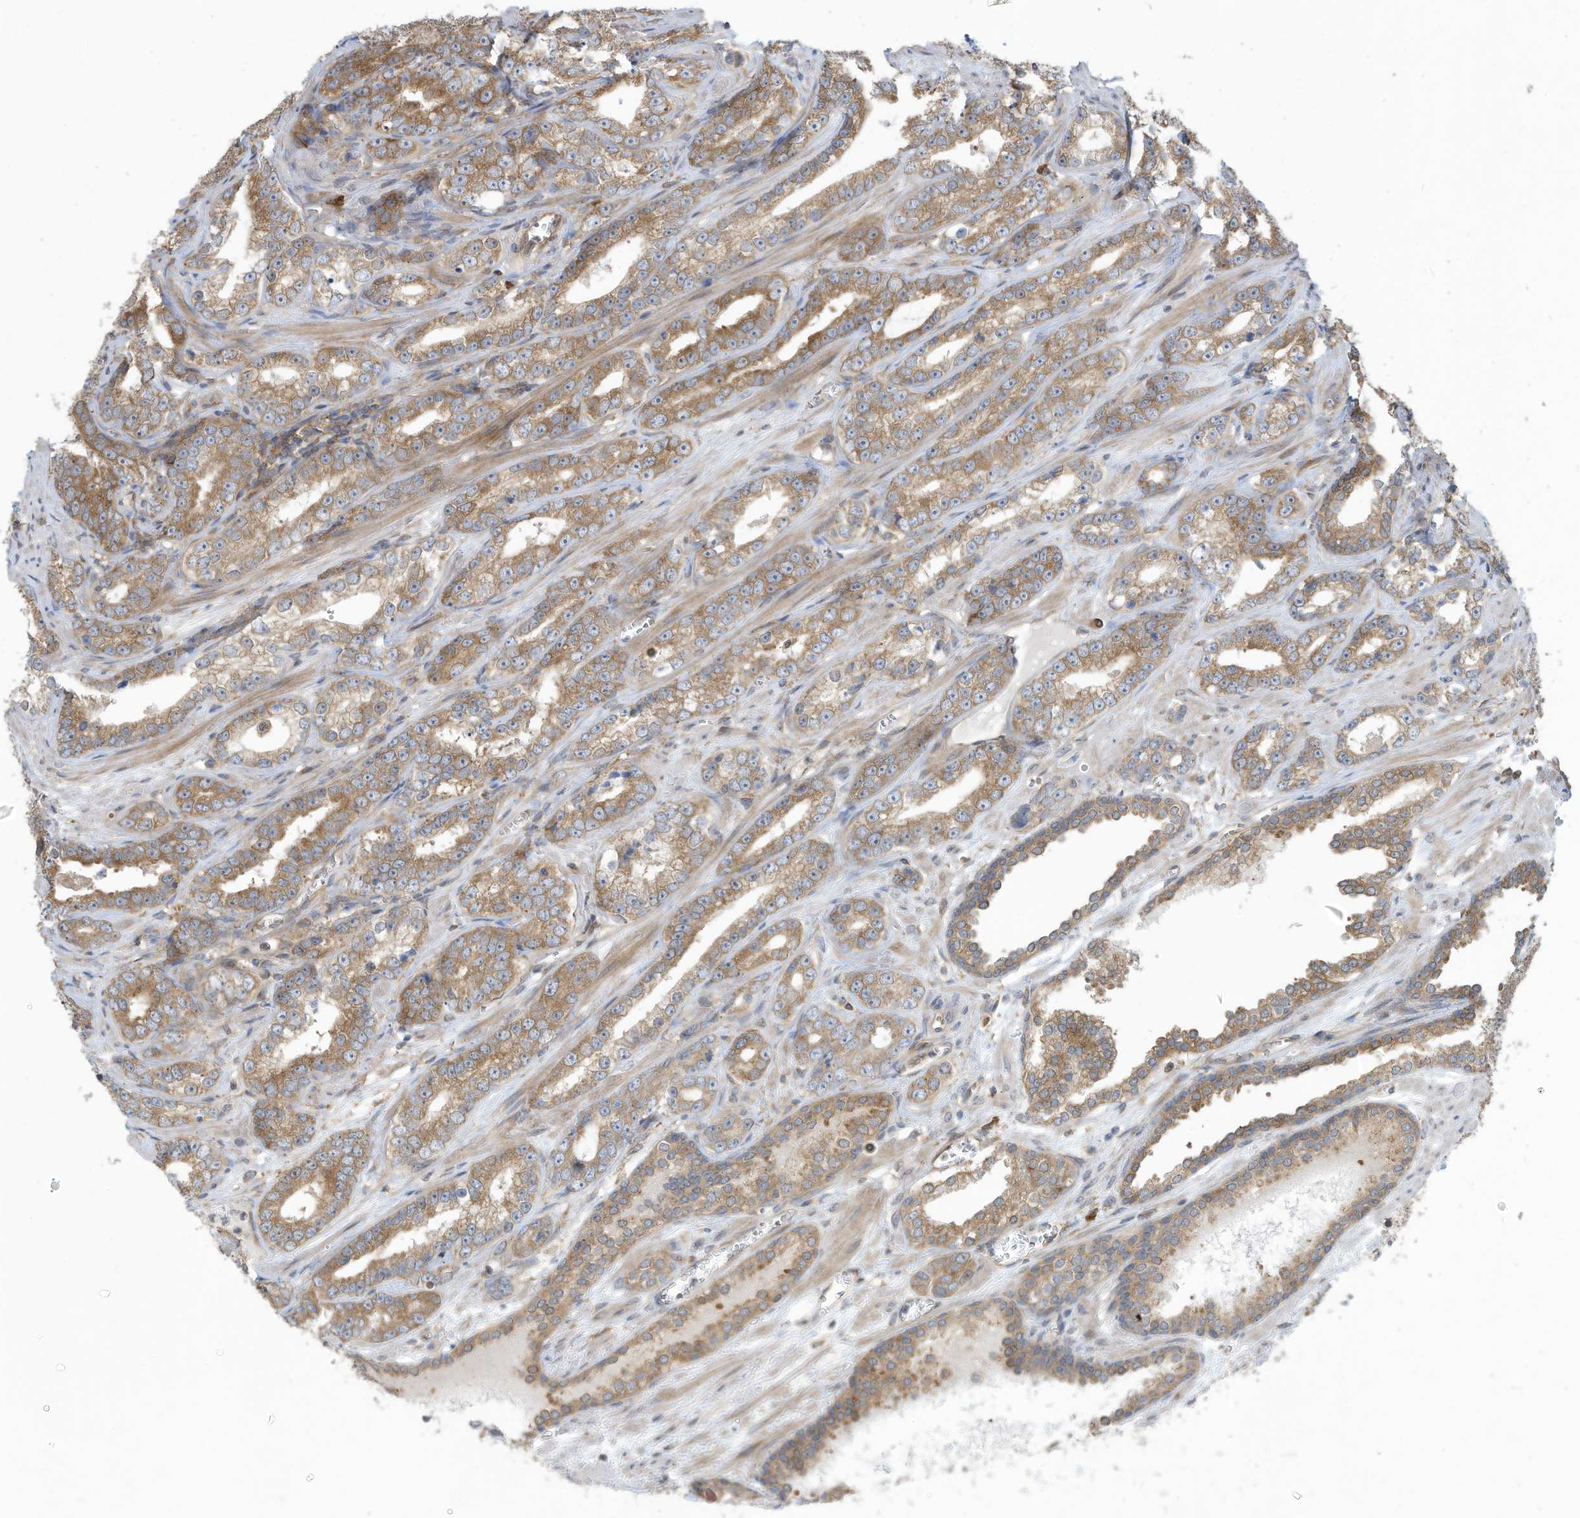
{"staining": {"intensity": "moderate", "quantity": ">75%", "location": "cytoplasmic/membranous"}, "tissue": "prostate cancer", "cell_type": "Tumor cells", "image_type": "cancer", "snomed": [{"axis": "morphology", "description": "Adenocarcinoma, High grade"}, {"axis": "topography", "description": "Prostate"}], "caption": "Prostate cancer stained with DAB (3,3'-diaminobenzidine) IHC reveals medium levels of moderate cytoplasmic/membranous staining in about >75% of tumor cells. The staining is performed using DAB brown chromogen to label protein expression. The nuclei are counter-stained blue using hematoxylin.", "gene": "USE1", "patient": {"sex": "male", "age": 62}}